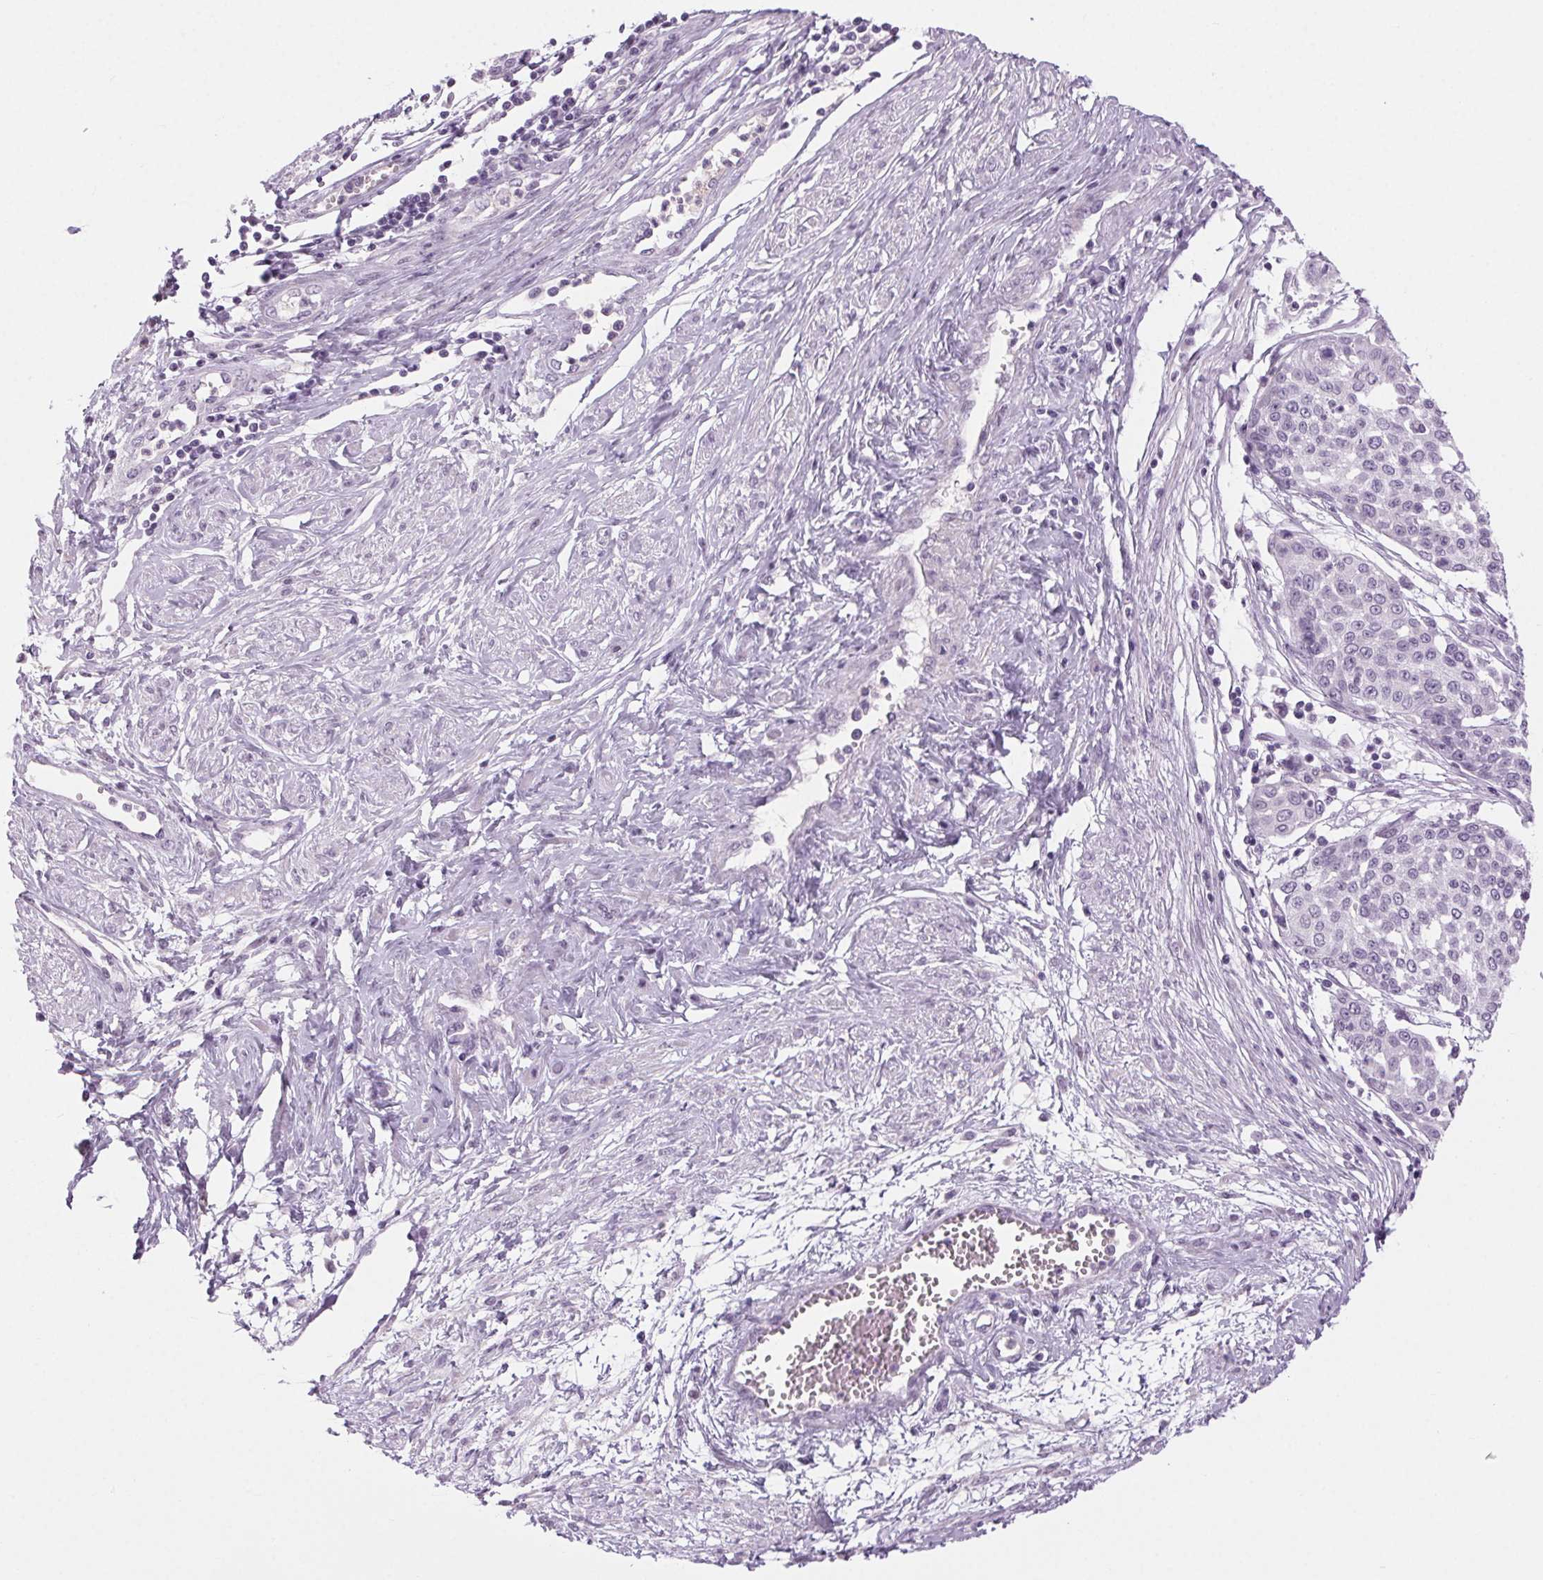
{"staining": {"intensity": "negative", "quantity": "none", "location": "none"}, "tissue": "cervical cancer", "cell_type": "Tumor cells", "image_type": "cancer", "snomed": [{"axis": "morphology", "description": "Squamous cell carcinoma, NOS"}, {"axis": "topography", "description": "Cervix"}], "caption": "This is an immunohistochemistry (IHC) micrograph of human cervical cancer (squamous cell carcinoma). There is no expression in tumor cells.", "gene": "SLC6A19", "patient": {"sex": "female", "age": 34}}